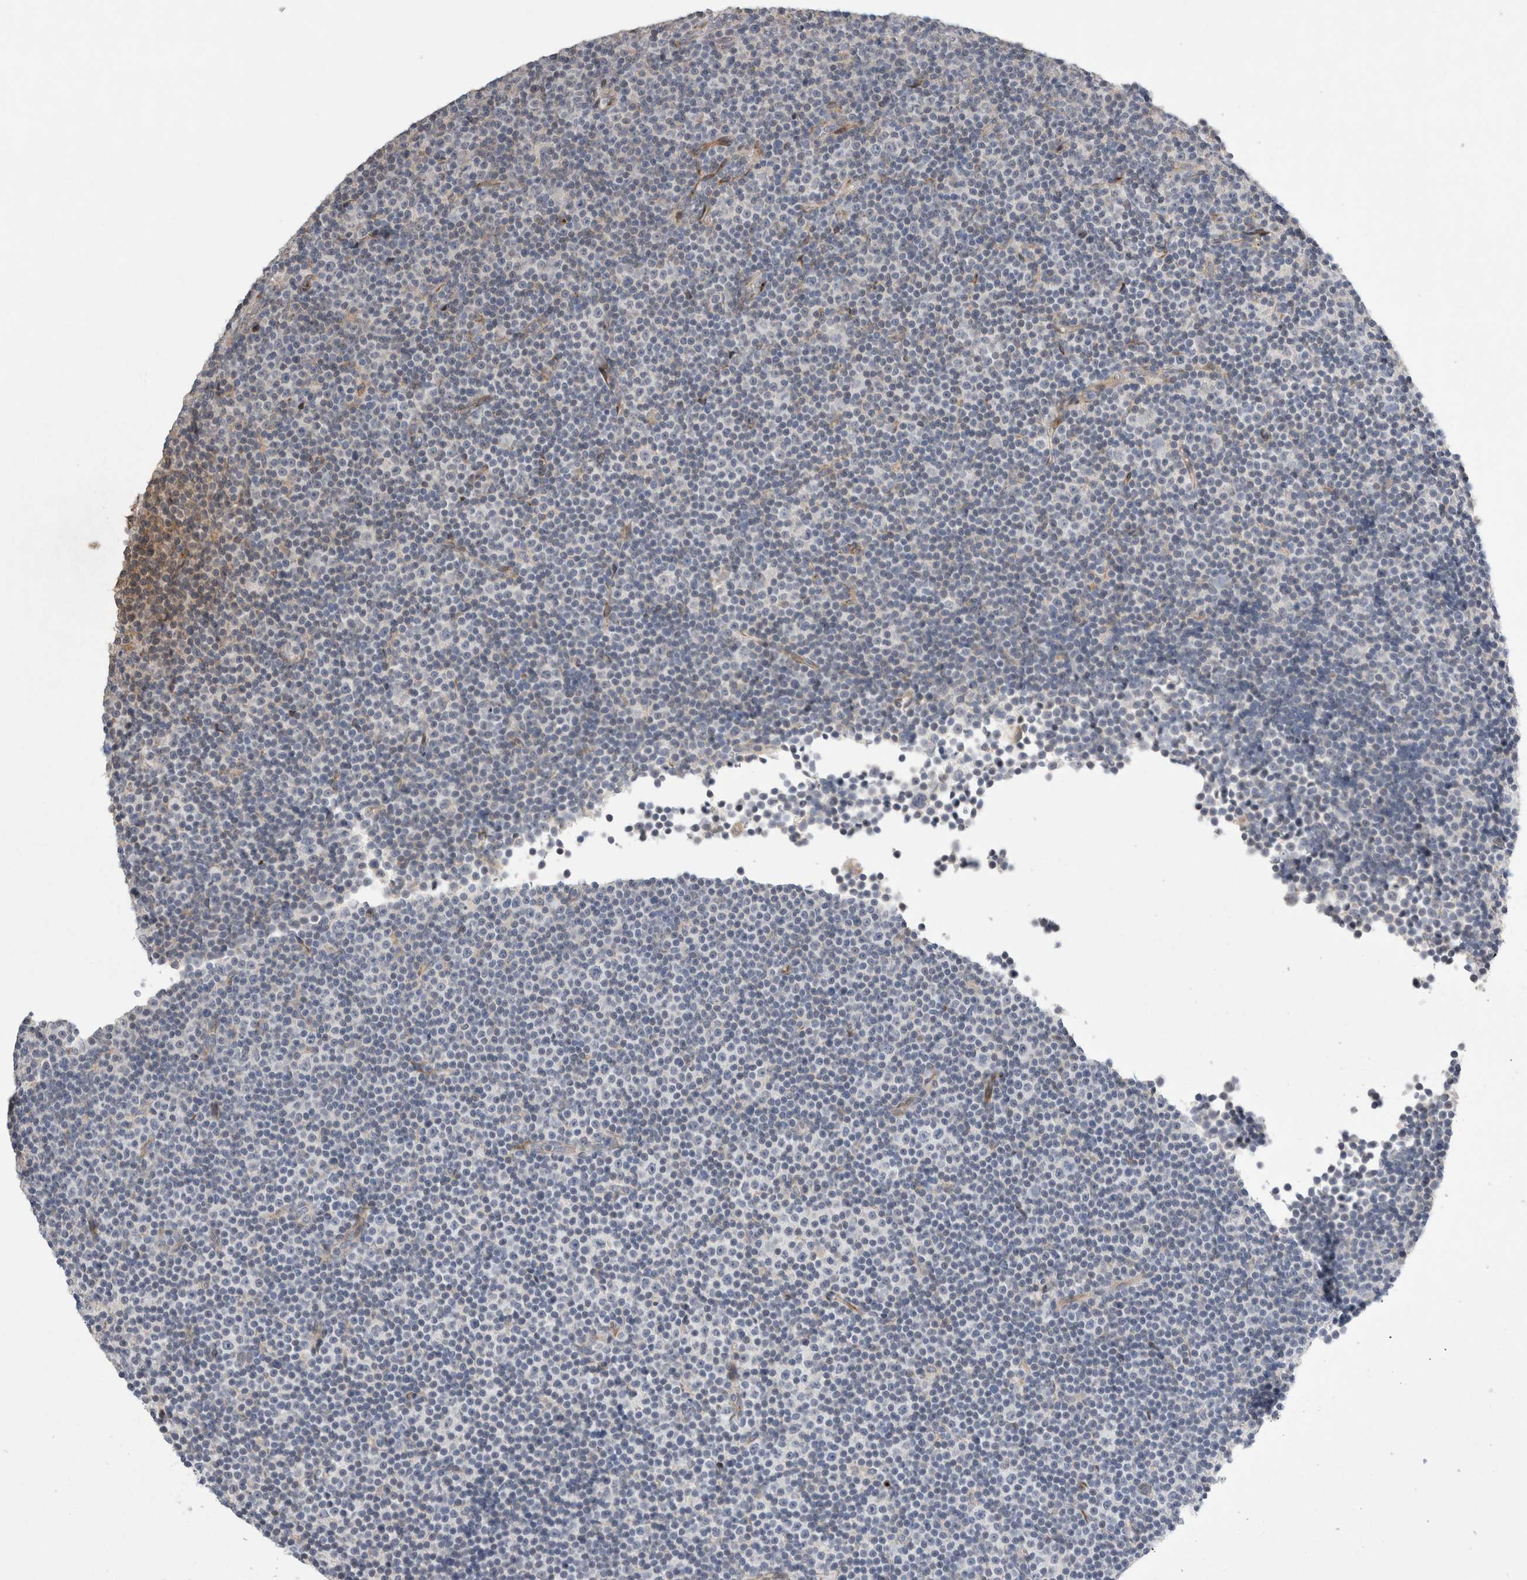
{"staining": {"intensity": "negative", "quantity": "none", "location": "none"}, "tissue": "lymphoma", "cell_type": "Tumor cells", "image_type": "cancer", "snomed": [{"axis": "morphology", "description": "Malignant lymphoma, non-Hodgkin's type, Low grade"}, {"axis": "topography", "description": "Lymph node"}], "caption": "There is no significant staining in tumor cells of malignant lymphoma, non-Hodgkin's type (low-grade).", "gene": "TRMT9B", "patient": {"sex": "female", "age": 67}}